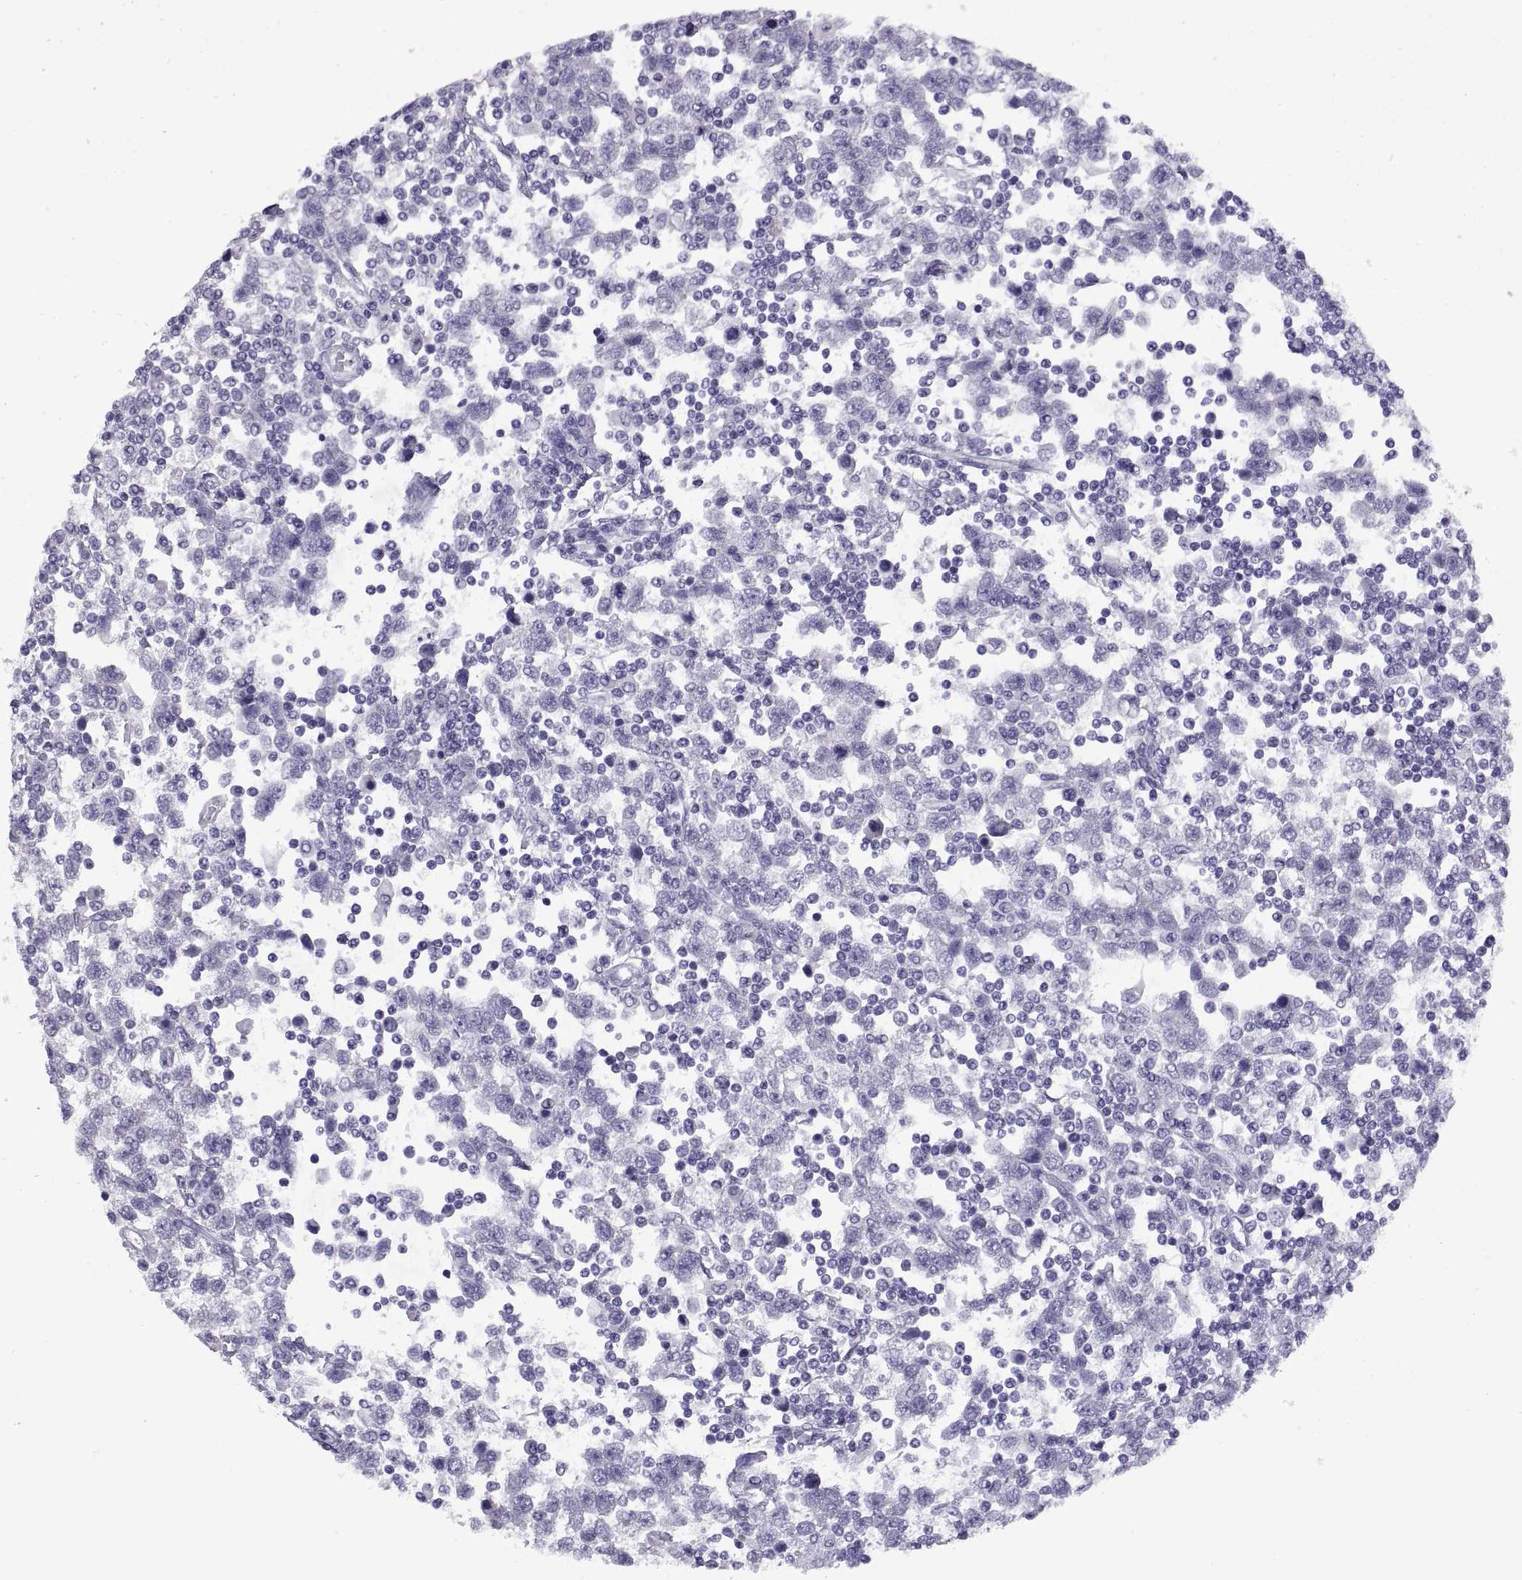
{"staining": {"intensity": "negative", "quantity": "none", "location": "none"}, "tissue": "testis cancer", "cell_type": "Tumor cells", "image_type": "cancer", "snomed": [{"axis": "morphology", "description": "Seminoma, NOS"}, {"axis": "topography", "description": "Testis"}], "caption": "Tumor cells show no significant protein positivity in seminoma (testis).", "gene": "RGS20", "patient": {"sex": "male", "age": 34}}